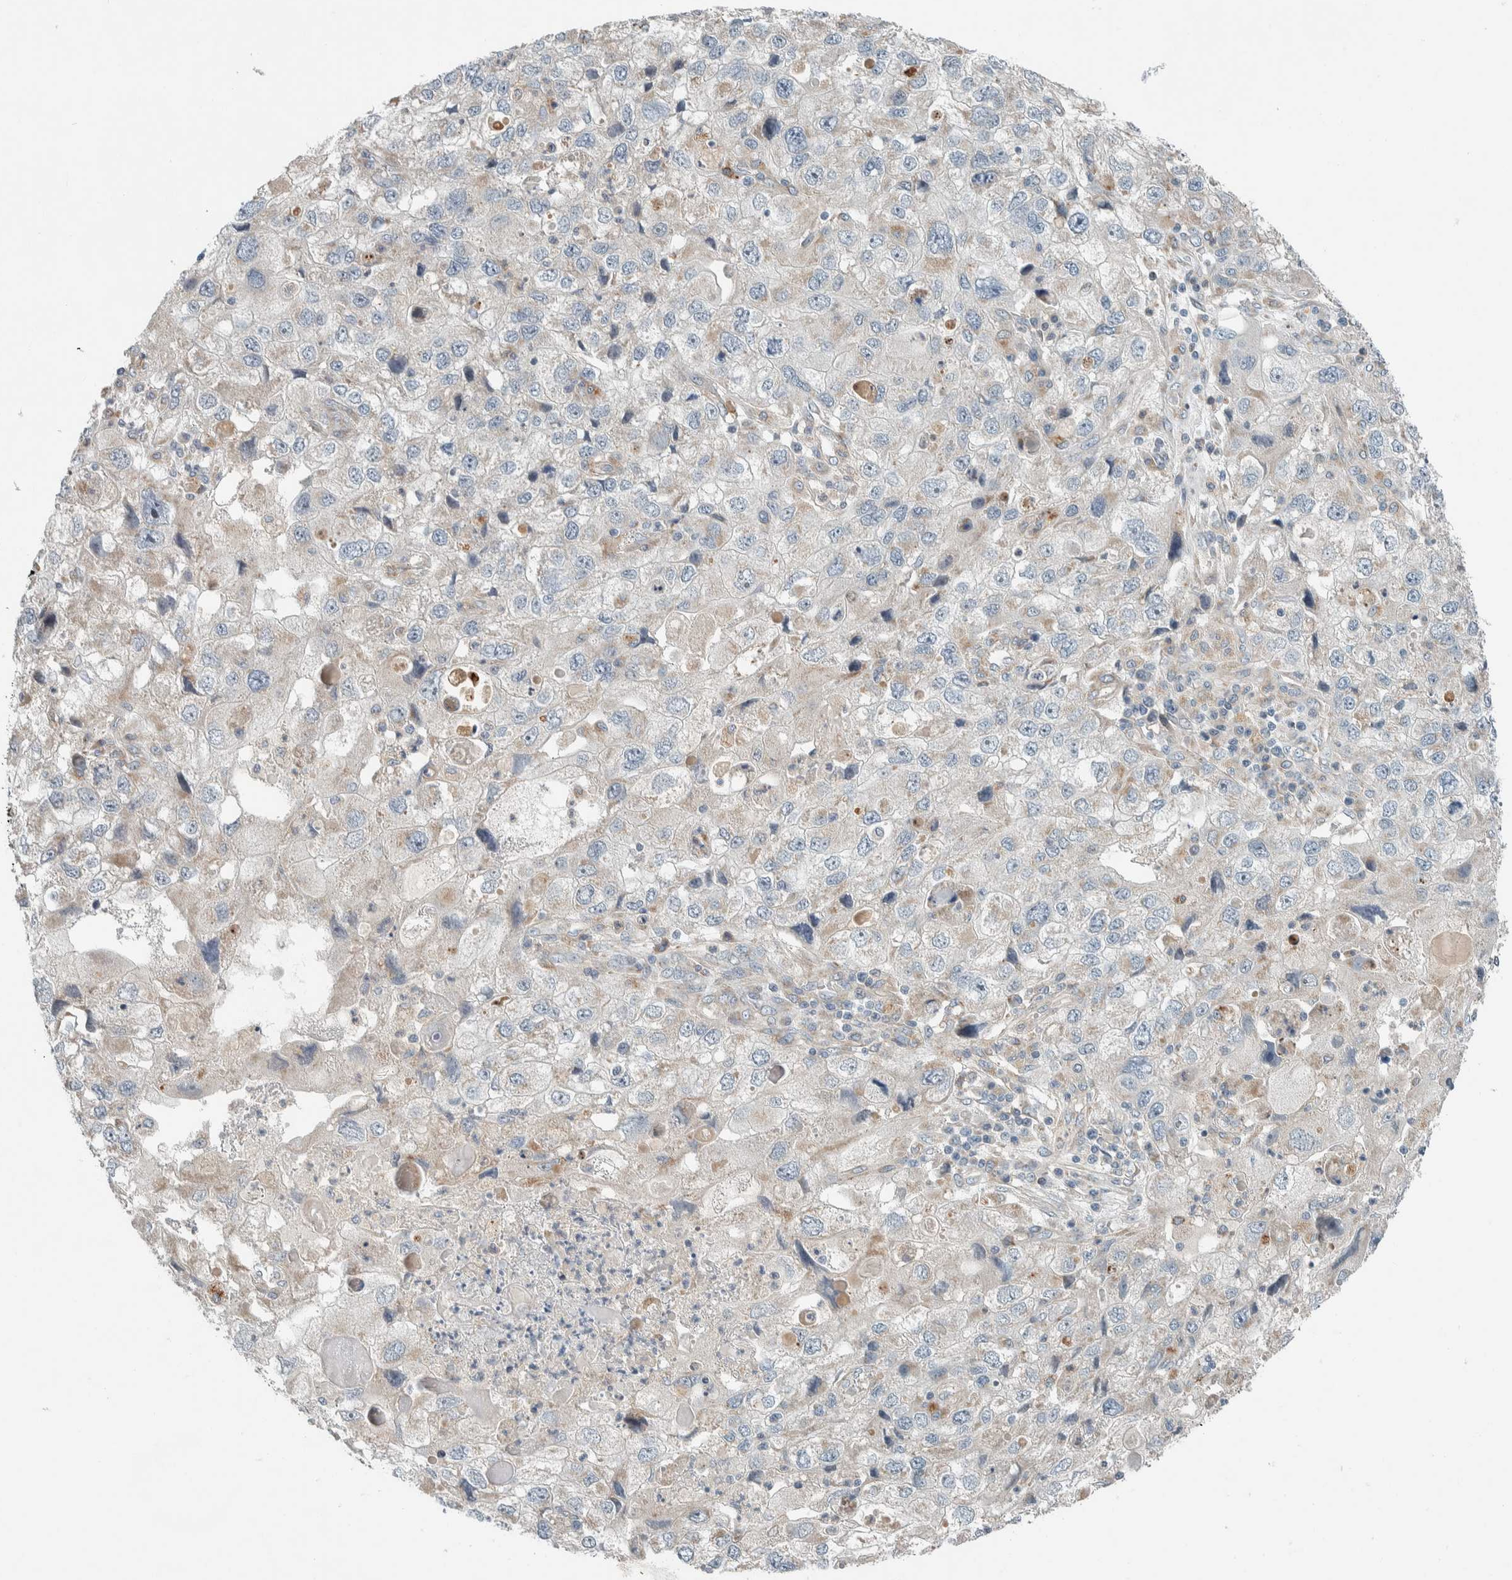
{"staining": {"intensity": "weak", "quantity": "<25%", "location": "cytoplasmic/membranous"}, "tissue": "endometrial cancer", "cell_type": "Tumor cells", "image_type": "cancer", "snomed": [{"axis": "morphology", "description": "Adenocarcinoma, NOS"}, {"axis": "topography", "description": "Endometrium"}], "caption": "DAB (3,3'-diaminobenzidine) immunohistochemical staining of endometrial cancer demonstrates no significant expression in tumor cells. Brightfield microscopy of immunohistochemistry stained with DAB (3,3'-diaminobenzidine) (brown) and hematoxylin (blue), captured at high magnification.", "gene": "SLFN12L", "patient": {"sex": "female", "age": 49}}